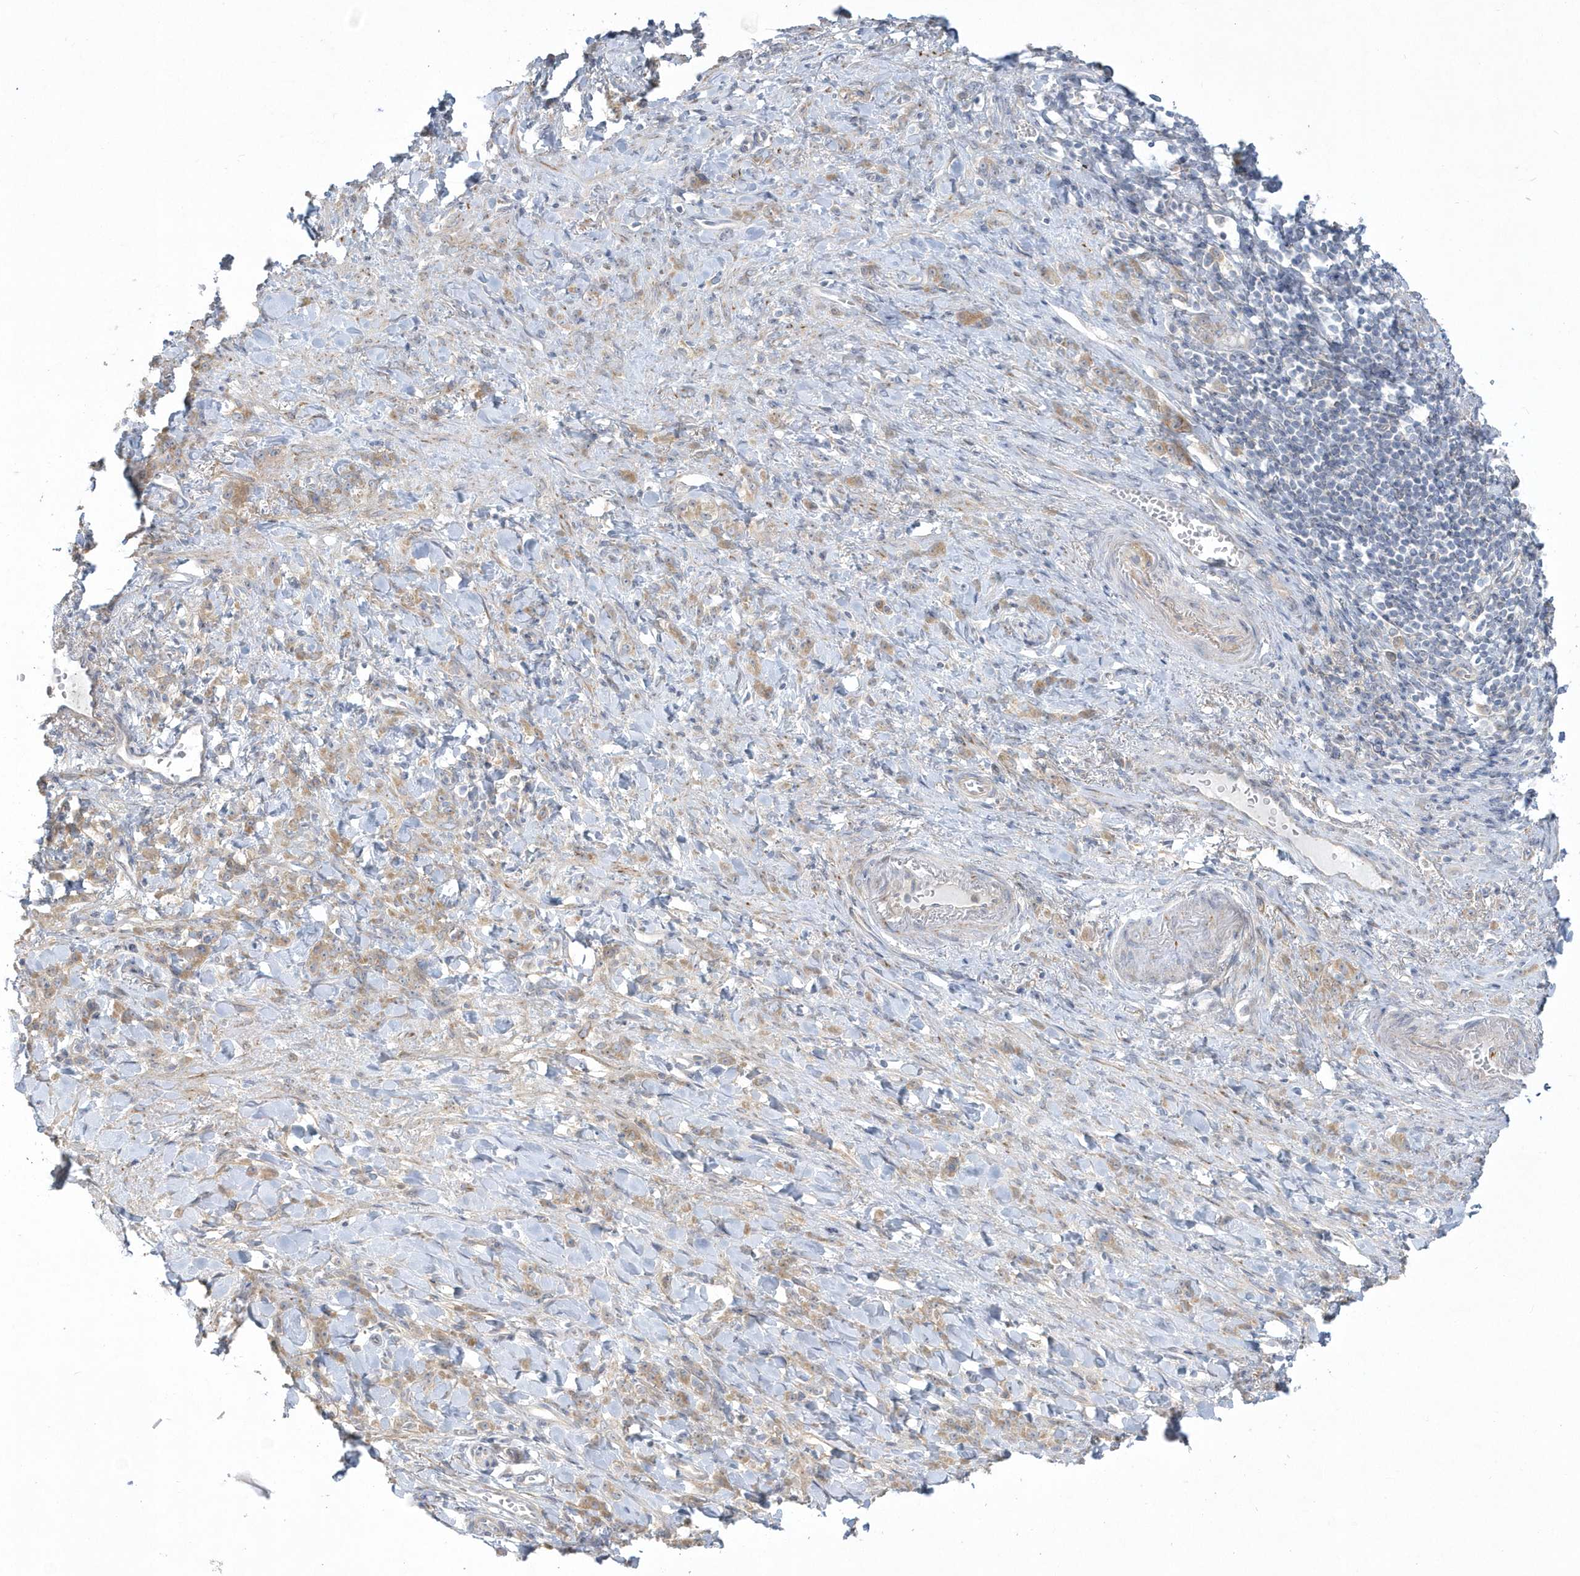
{"staining": {"intensity": "moderate", "quantity": ">75%", "location": "cytoplasmic/membranous"}, "tissue": "stomach cancer", "cell_type": "Tumor cells", "image_type": "cancer", "snomed": [{"axis": "morphology", "description": "Normal tissue, NOS"}, {"axis": "morphology", "description": "Adenocarcinoma, NOS"}, {"axis": "topography", "description": "Stomach"}], "caption": "Protein expression analysis of human adenocarcinoma (stomach) reveals moderate cytoplasmic/membranous positivity in approximately >75% of tumor cells.", "gene": "DNAJC18", "patient": {"sex": "male", "age": 82}}